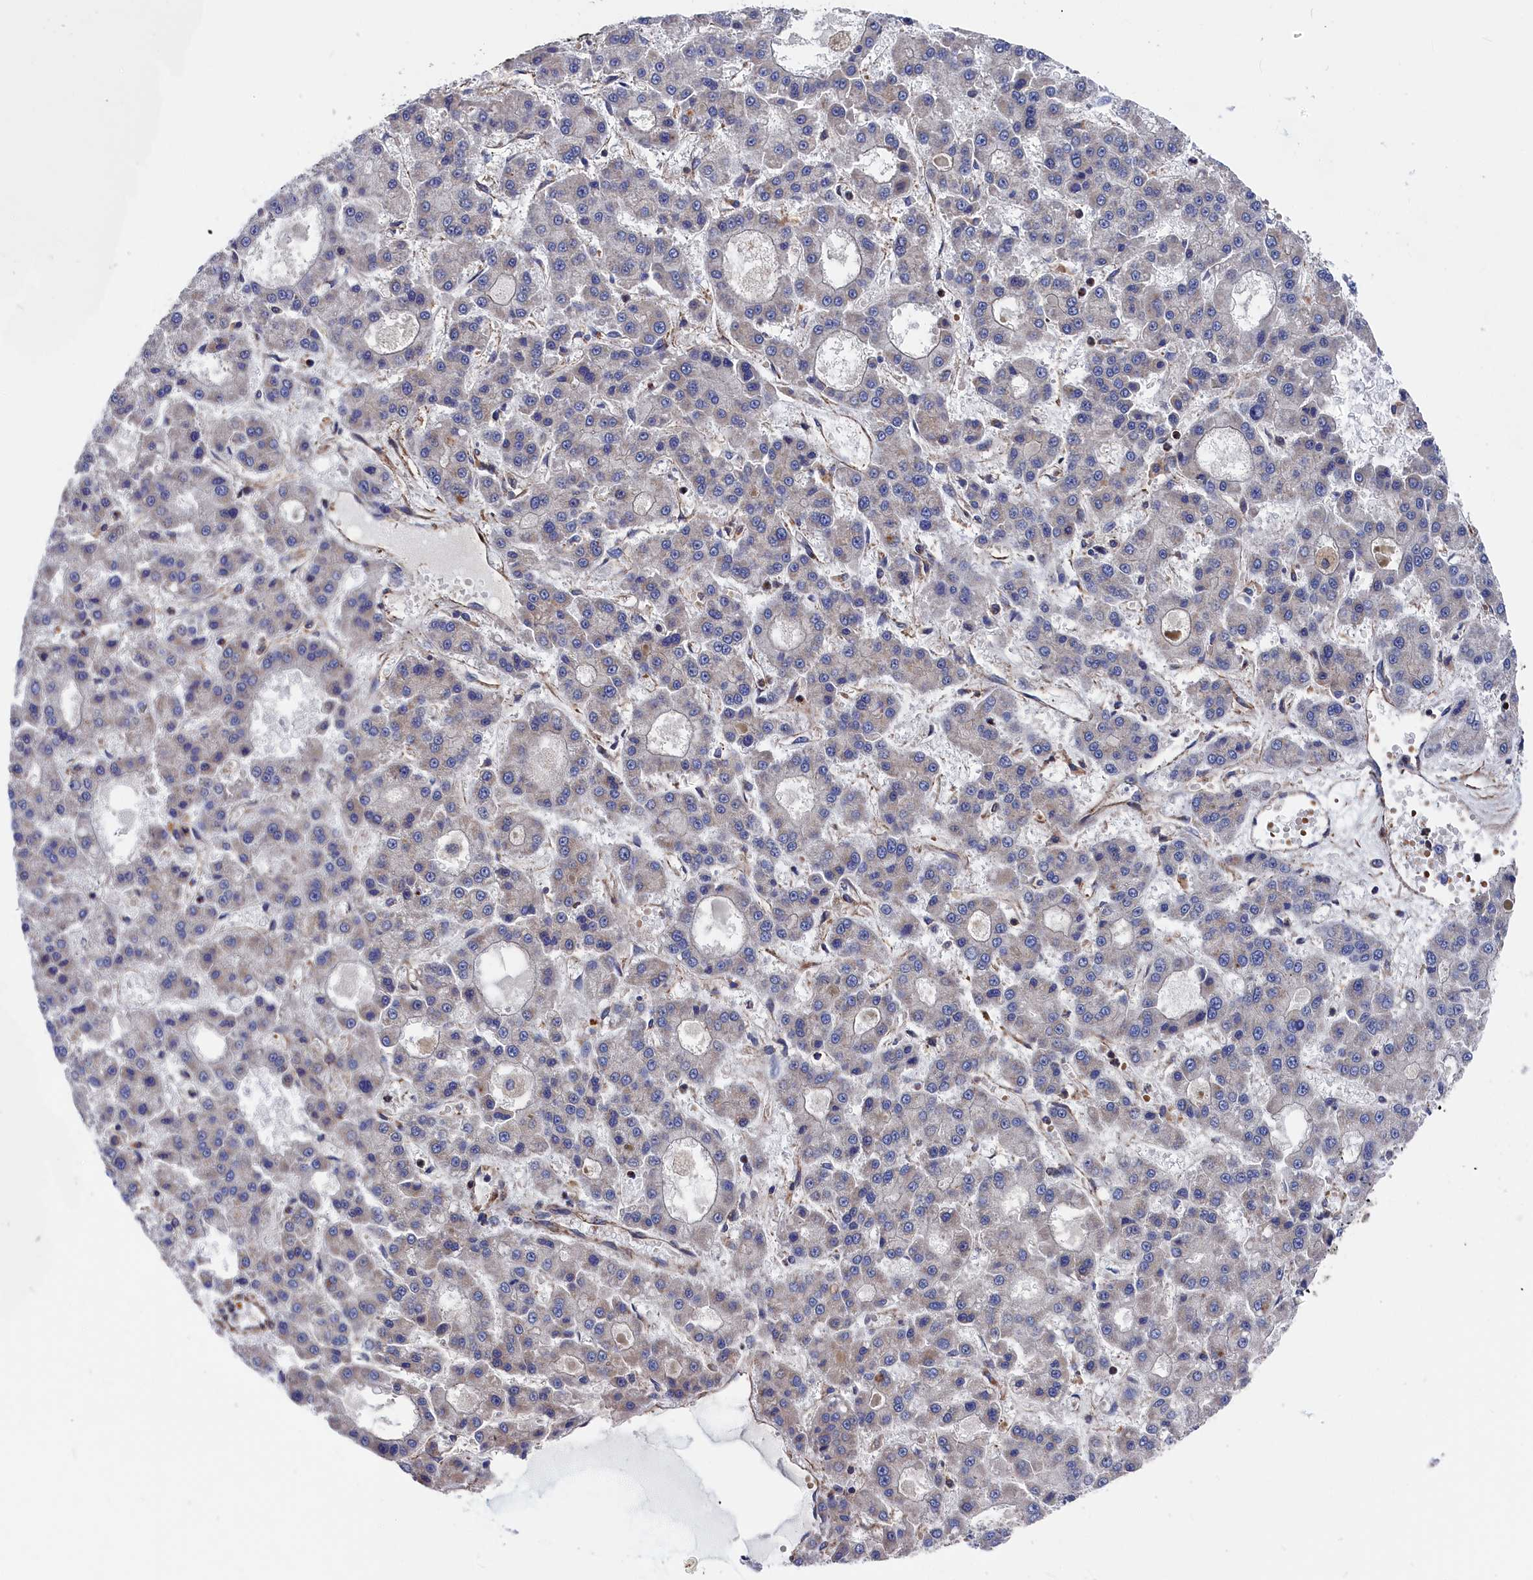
{"staining": {"intensity": "negative", "quantity": "none", "location": "none"}, "tissue": "liver cancer", "cell_type": "Tumor cells", "image_type": "cancer", "snomed": [{"axis": "morphology", "description": "Carcinoma, Hepatocellular, NOS"}, {"axis": "topography", "description": "Liver"}], "caption": "There is no significant positivity in tumor cells of liver cancer (hepatocellular carcinoma). (Stains: DAB immunohistochemistry (IHC) with hematoxylin counter stain, Microscopy: brightfield microscopy at high magnification).", "gene": "LDHD", "patient": {"sex": "male", "age": 70}}